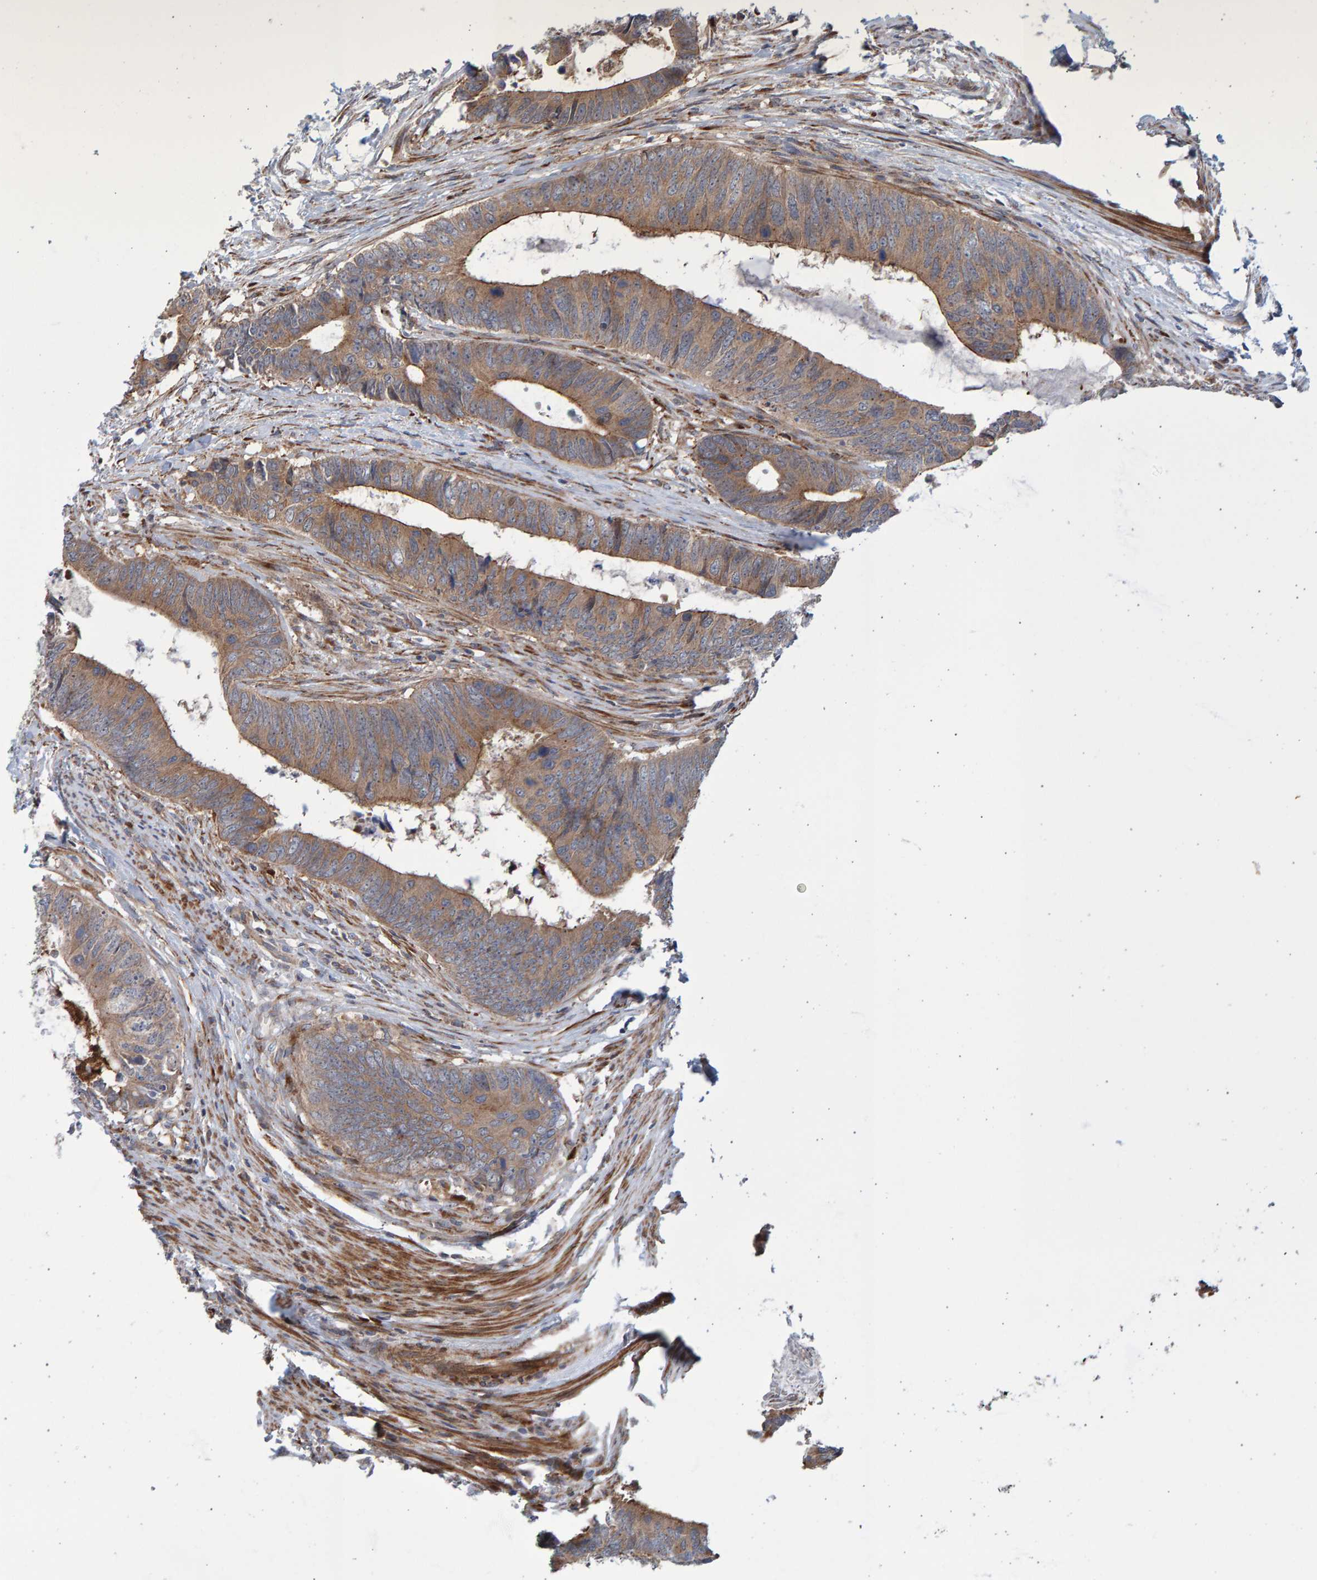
{"staining": {"intensity": "moderate", "quantity": ">75%", "location": "cytoplasmic/membranous"}, "tissue": "colorectal cancer", "cell_type": "Tumor cells", "image_type": "cancer", "snomed": [{"axis": "morphology", "description": "Adenocarcinoma, NOS"}, {"axis": "topography", "description": "Colon"}], "caption": "Colorectal cancer (adenocarcinoma) tissue displays moderate cytoplasmic/membranous expression in approximately >75% of tumor cells The protein of interest is shown in brown color, while the nuclei are stained blue.", "gene": "LRBA", "patient": {"sex": "male", "age": 56}}